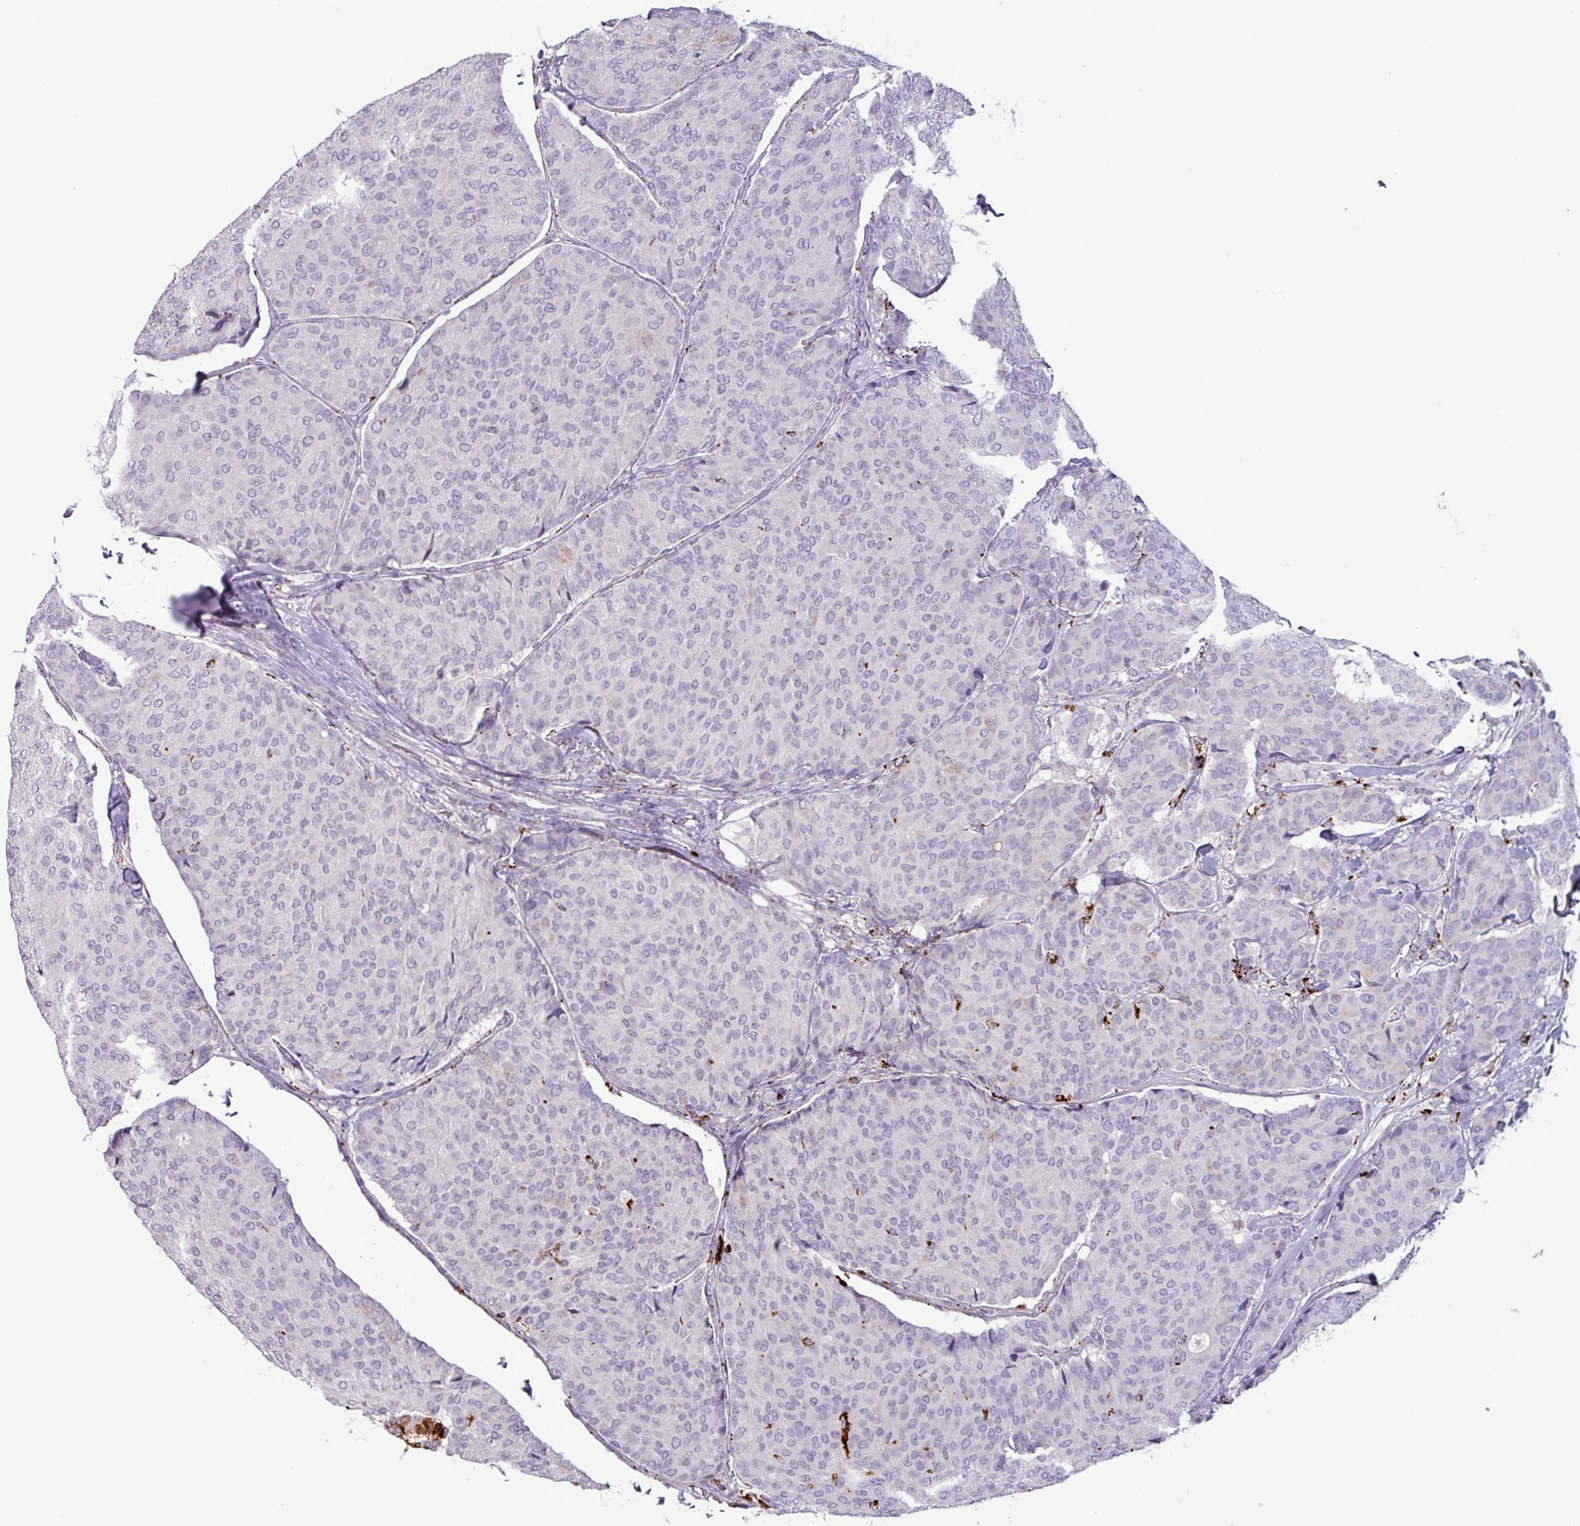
{"staining": {"intensity": "negative", "quantity": "none", "location": "none"}, "tissue": "breast cancer", "cell_type": "Tumor cells", "image_type": "cancer", "snomed": [{"axis": "morphology", "description": "Duct carcinoma"}, {"axis": "topography", "description": "Breast"}], "caption": "A photomicrograph of human breast cancer is negative for staining in tumor cells.", "gene": "PLIN2", "patient": {"sex": "female", "age": 75}}